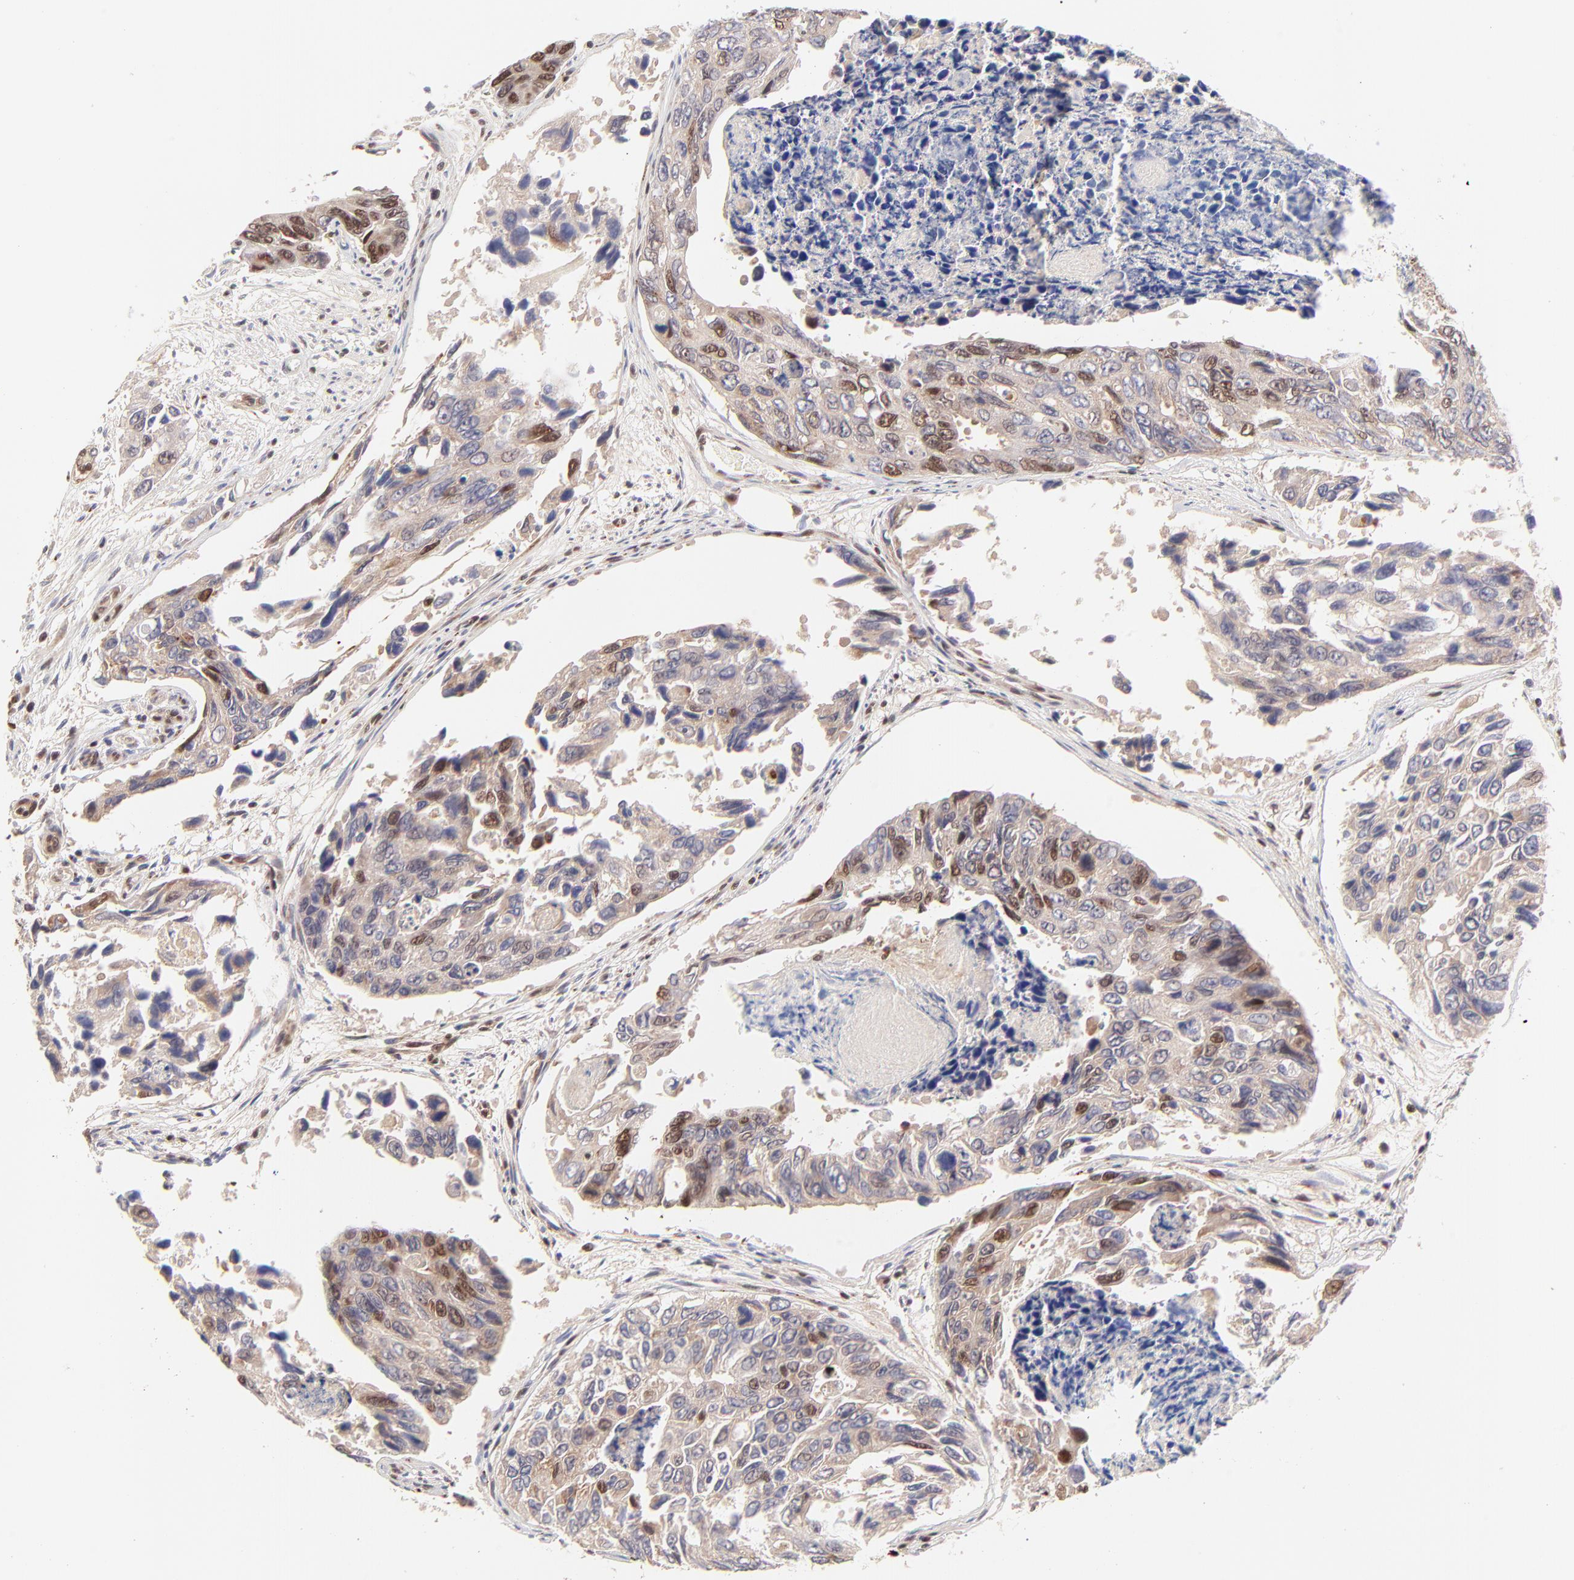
{"staining": {"intensity": "moderate", "quantity": "25%-75%", "location": "nuclear"}, "tissue": "colorectal cancer", "cell_type": "Tumor cells", "image_type": "cancer", "snomed": [{"axis": "morphology", "description": "Adenocarcinoma, NOS"}, {"axis": "topography", "description": "Colon"}], "caption": "Immunohistochemistry (IHC) micrograph of colorectal cancer stained for a protein (brown), which demonstrates medium levels of moderate nuclear expression in approximately 25%-75% of tumor cells.", "gene": "MED12", "patient": {"sex": "female", "age": 86}}